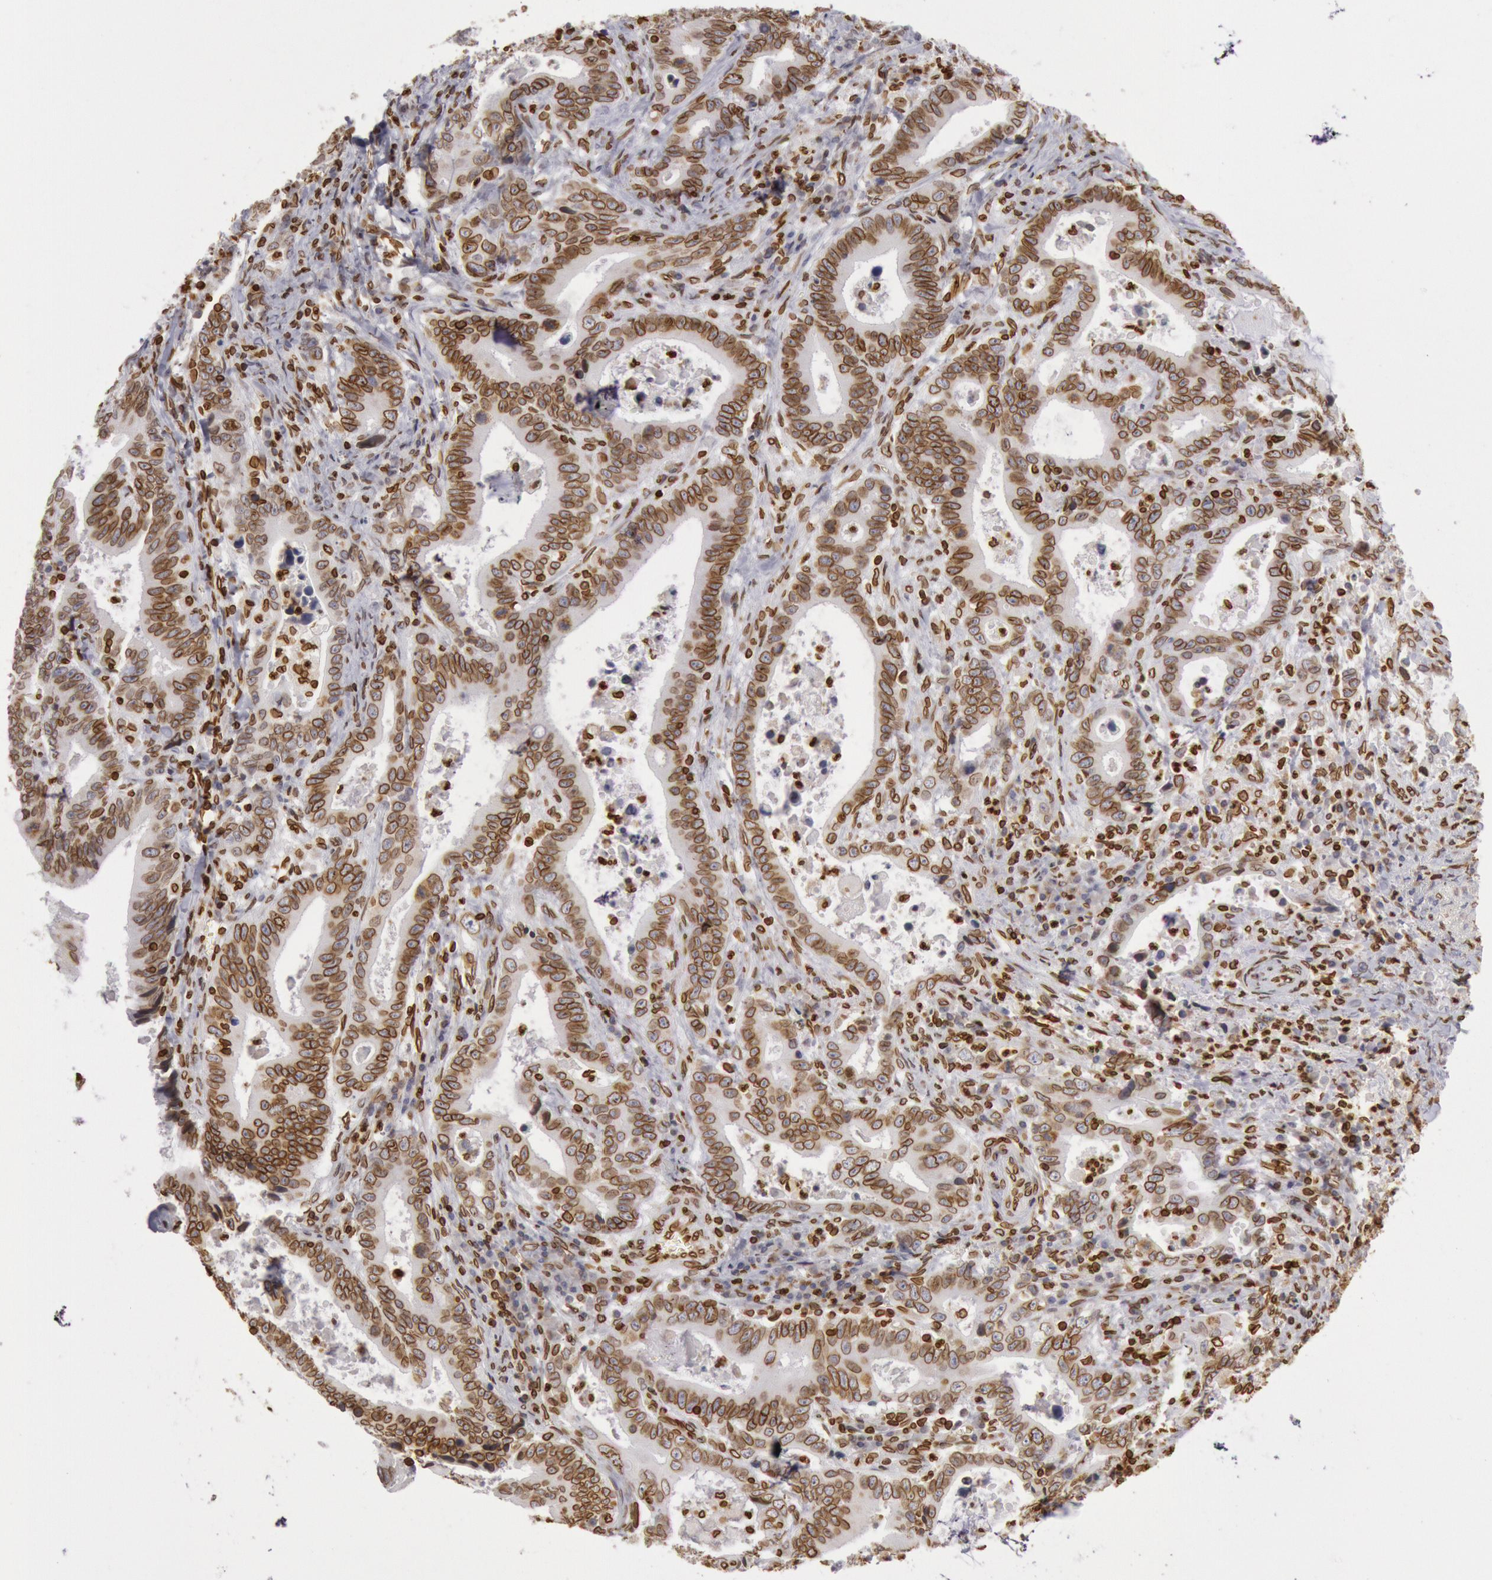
{"staining": {"intensity": "moderate", "quantity": ">75%", "location": "cytoplasmic/membranous,nuclear"}, "tissue": "stomach cancer", "cell_type": "Tumor cells", "image_type": "cancer", "snomed": [{"axis": "morphology", "description": "Adenocarcinoma, NOS"}, {"axis": "topography", "description": "Stomach, upper"}], "caption": "The immunohistochemical stain shows moderate cytoplasmic/membranous and nuclear positivity in tumor cells of stomach cancer (adenocarcinoma) tissue.", "gene": "SUN2", "patient": {"sex": "male", "age": 63}}